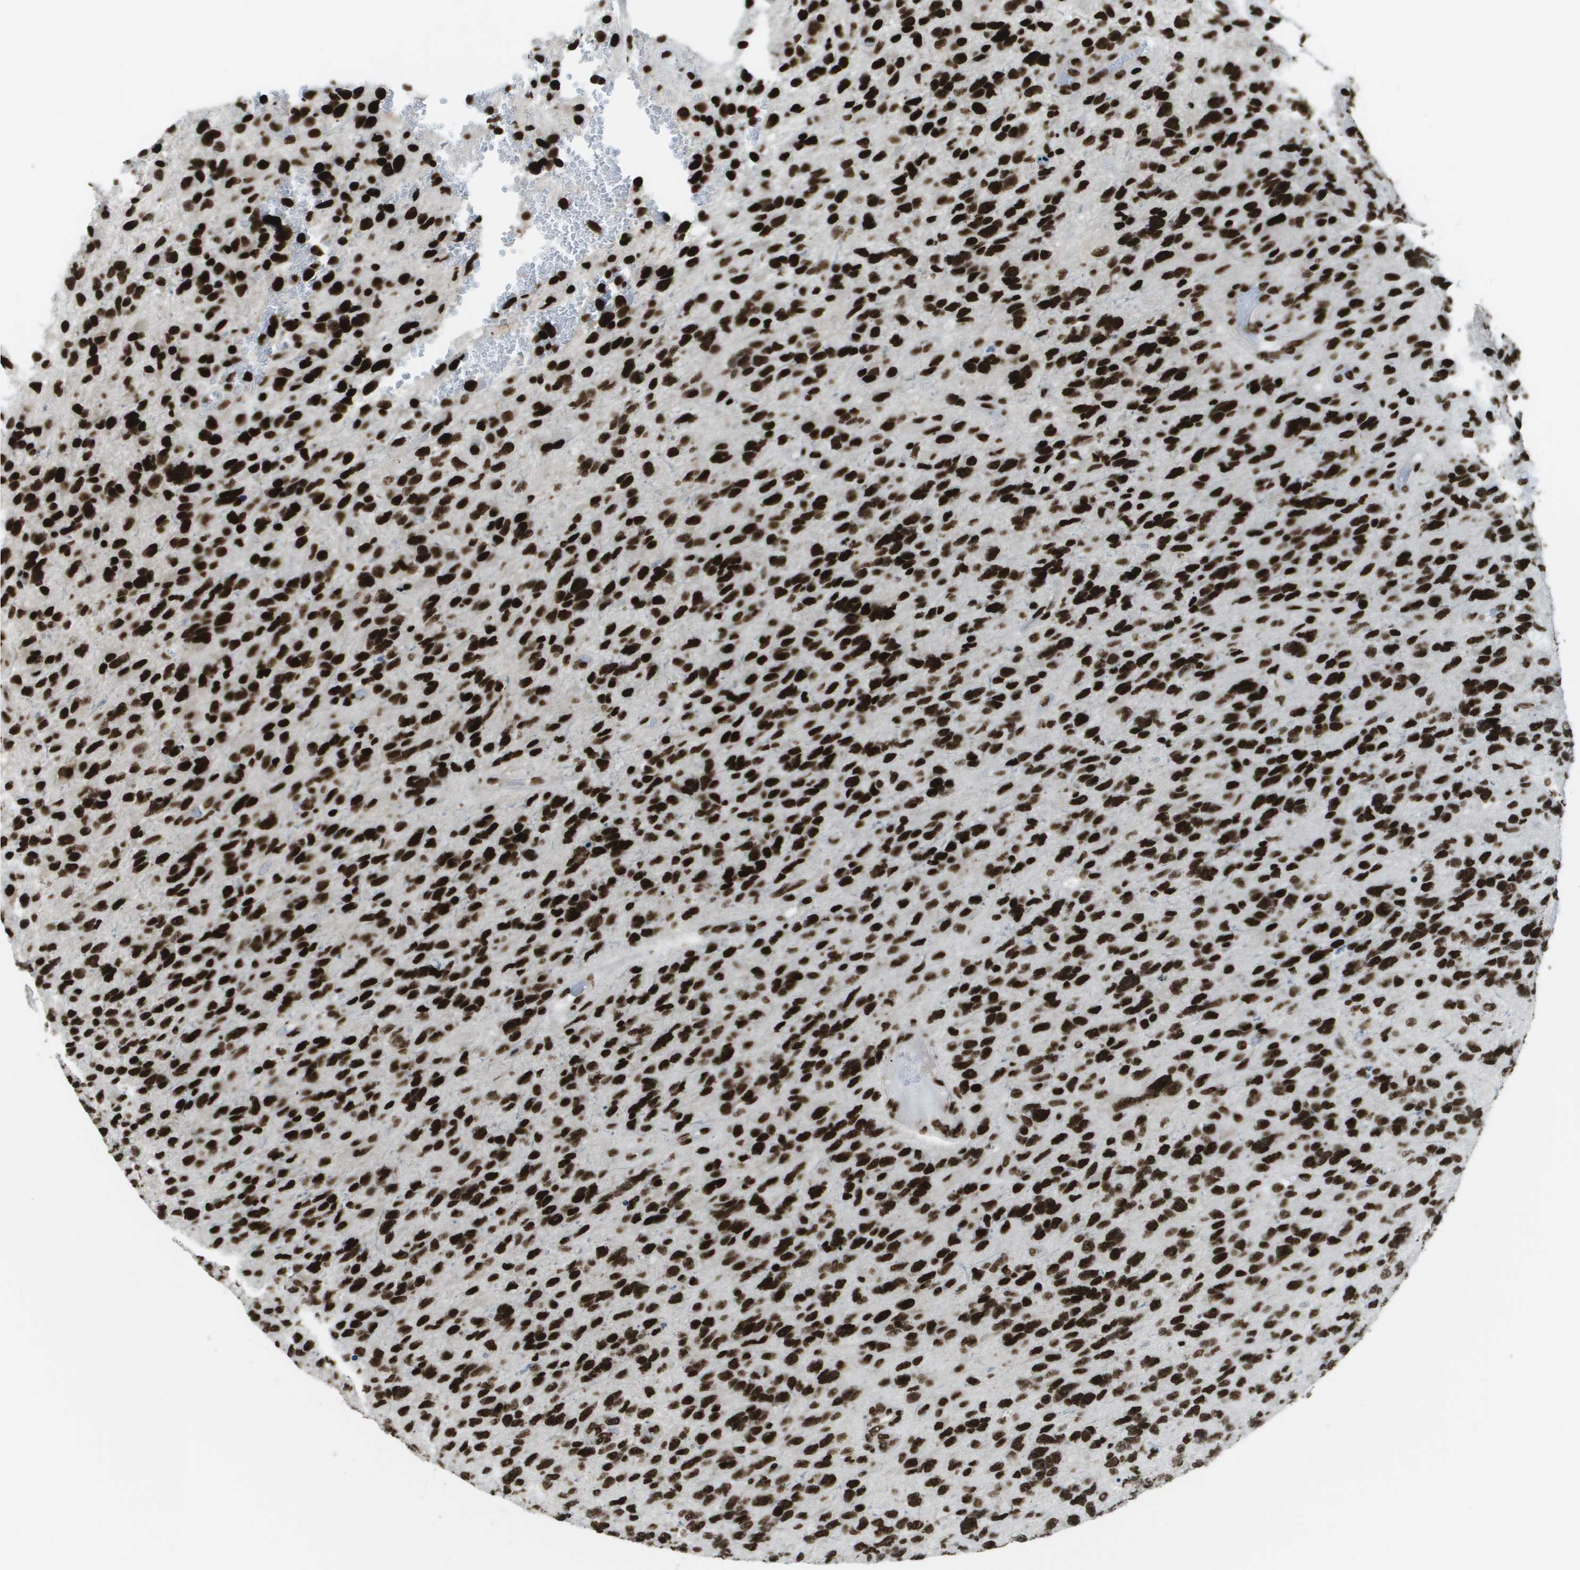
{"staining": {"intensity": "strong", "quantity": ">75%", "location": "nuclear"}, "tissue": "glioma", "cell_type": "Tumor cells", "image_type": "cancer", "snomed": [{"axis": "morphology", "description": "Glioma, malignant, High grade"}, {"axis": "topography", "description": "Brain"}], "caption": "High-grade glioma (malignant) tissue displays strong nuclear positivity in approximately >75% of tumor cells, visualized by immunohistochemistry.", "gene": "GLYR1", "patient": {"sex": "female", "age": 58}}